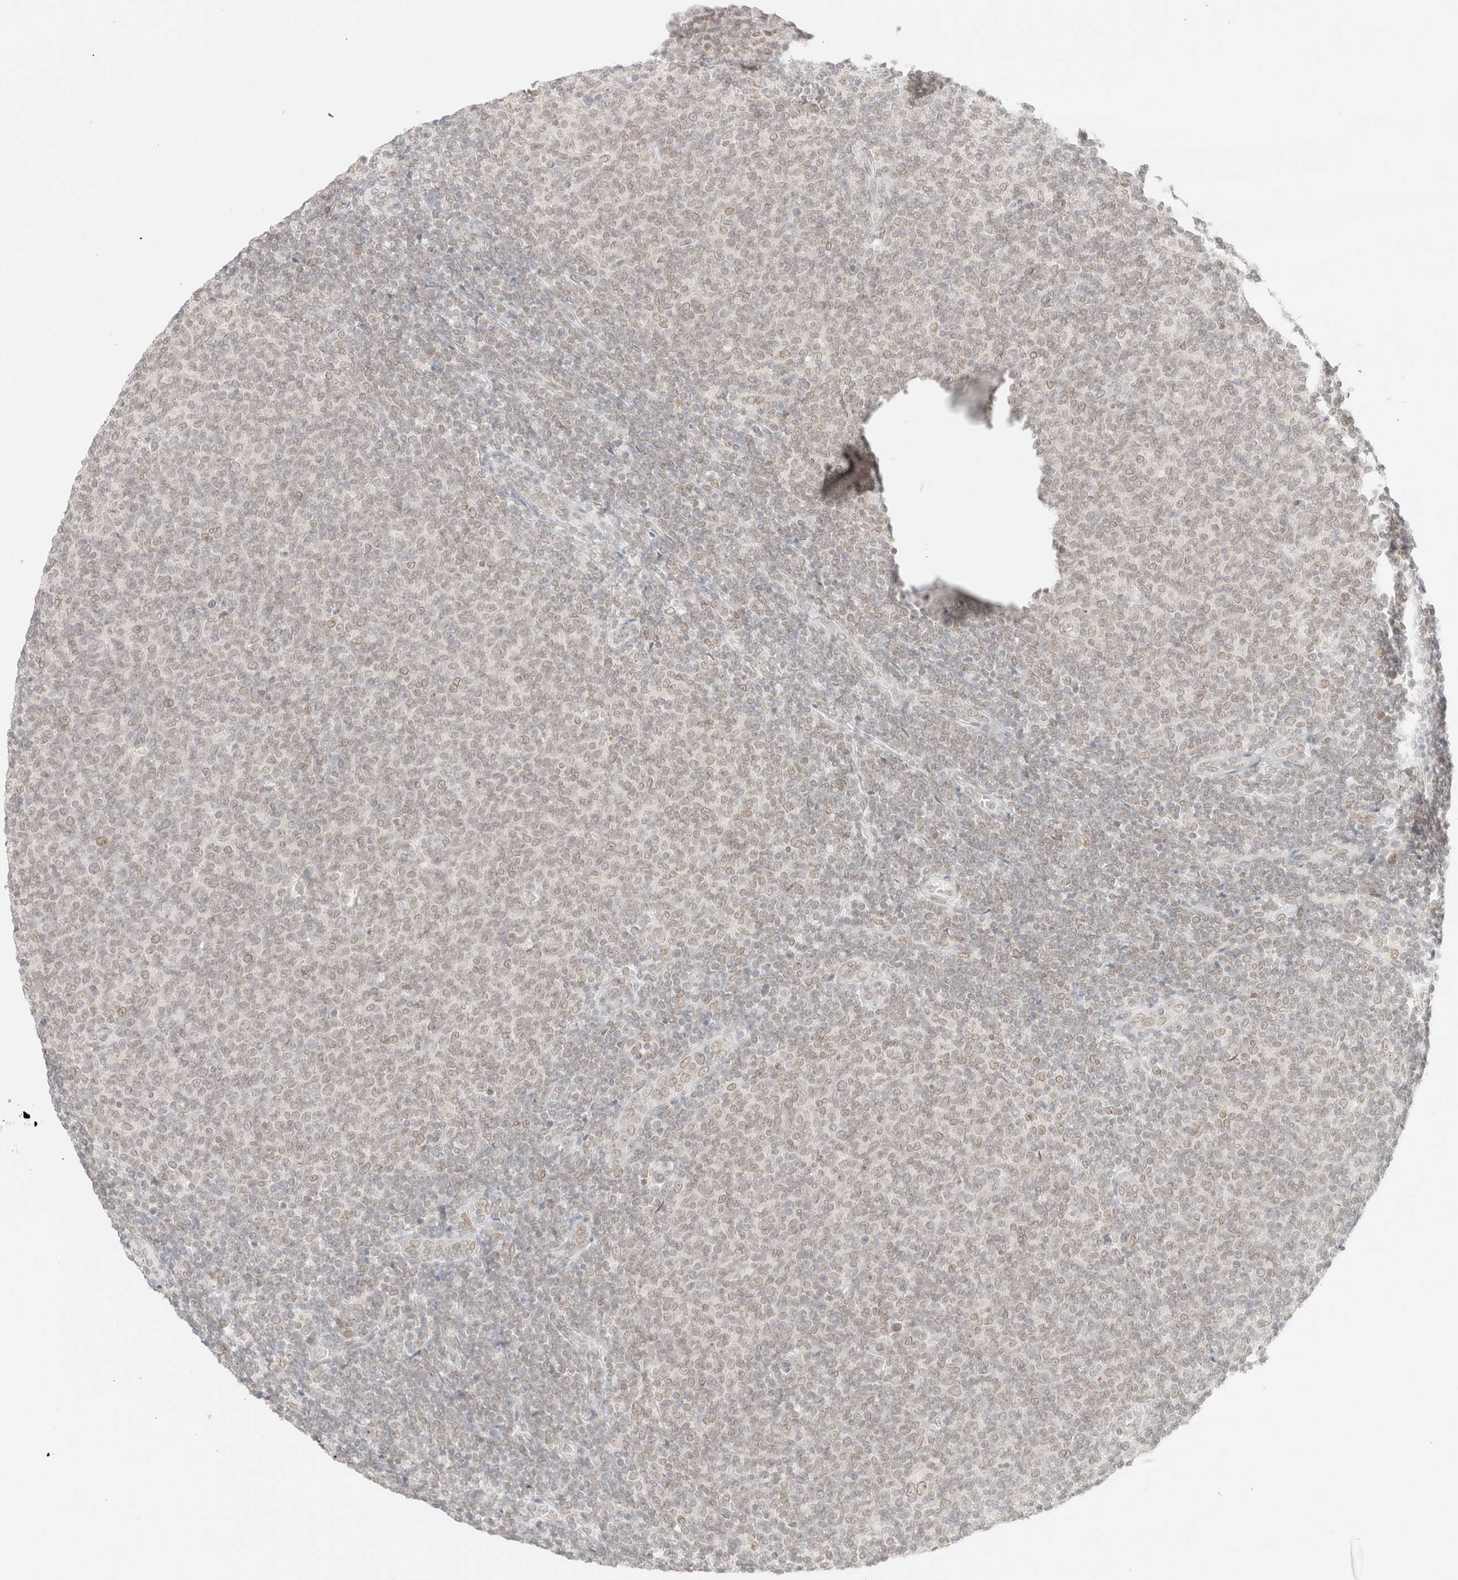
{"staining": {"intensity": "weak", "quantity": "<25%", "location": "nuclear"}, "tissue": "lymphoma", "cell_type": "Tumor cells", "image_type": "cancer", "snomed": [{"axis": "morphology", "description": "Malignant lymphoma, non-Hodgkin's type, Low grade"}, {"axis": "topography", "description": "Lymph node"}], "caption": "High magnification brightfield microscopy of lymphoma stained with DAB (3,3'-diaminobenzidine) (brown) and counterstained with hematoxylin (blue): tumor cells show no significant expression.", "gene": "ZNF770", "patient": {"sex": "male", "age": 66}}